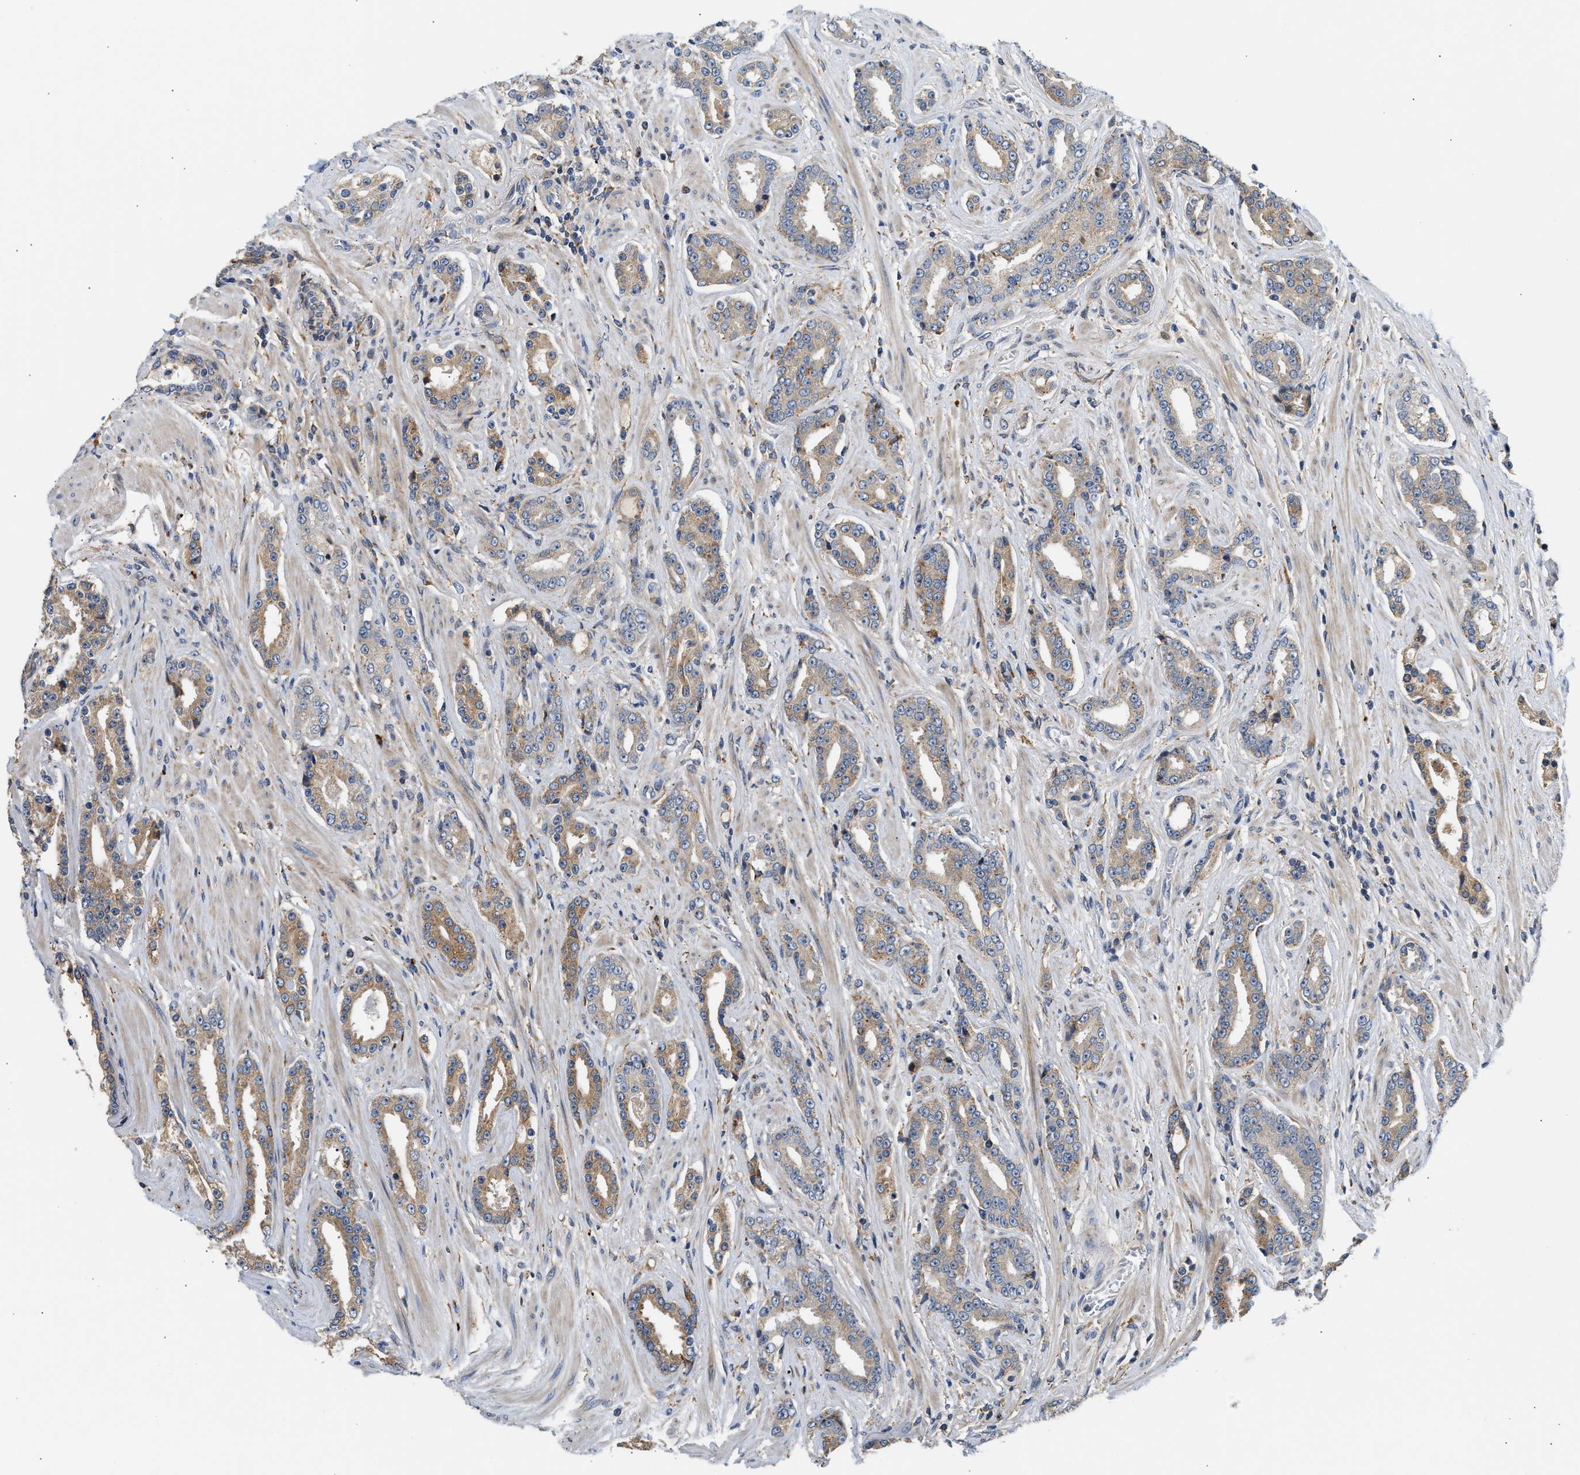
{"staining": {"intensity": "weak", "quantity": ">75%", "location": "cytoplasmic/membranous"}, "tissue": "prostate cancer", "cell_type": "Tumor cells", "image_type": "cancer", "snomed": [{"axis": "morphology", "description": "Adenocarcinoma, High grade"}, {"axis": "topography", "description": "Prostate"}], "caption": "Human prostate cancer (high-grade adenocarcinoma) stained for a protein (brown) reveals weak cytoplasmic/membranous positive staining in about >75% of tumor cells.", "gene": "AMZ1", "patient": {"sex": "male", "age": 71}}